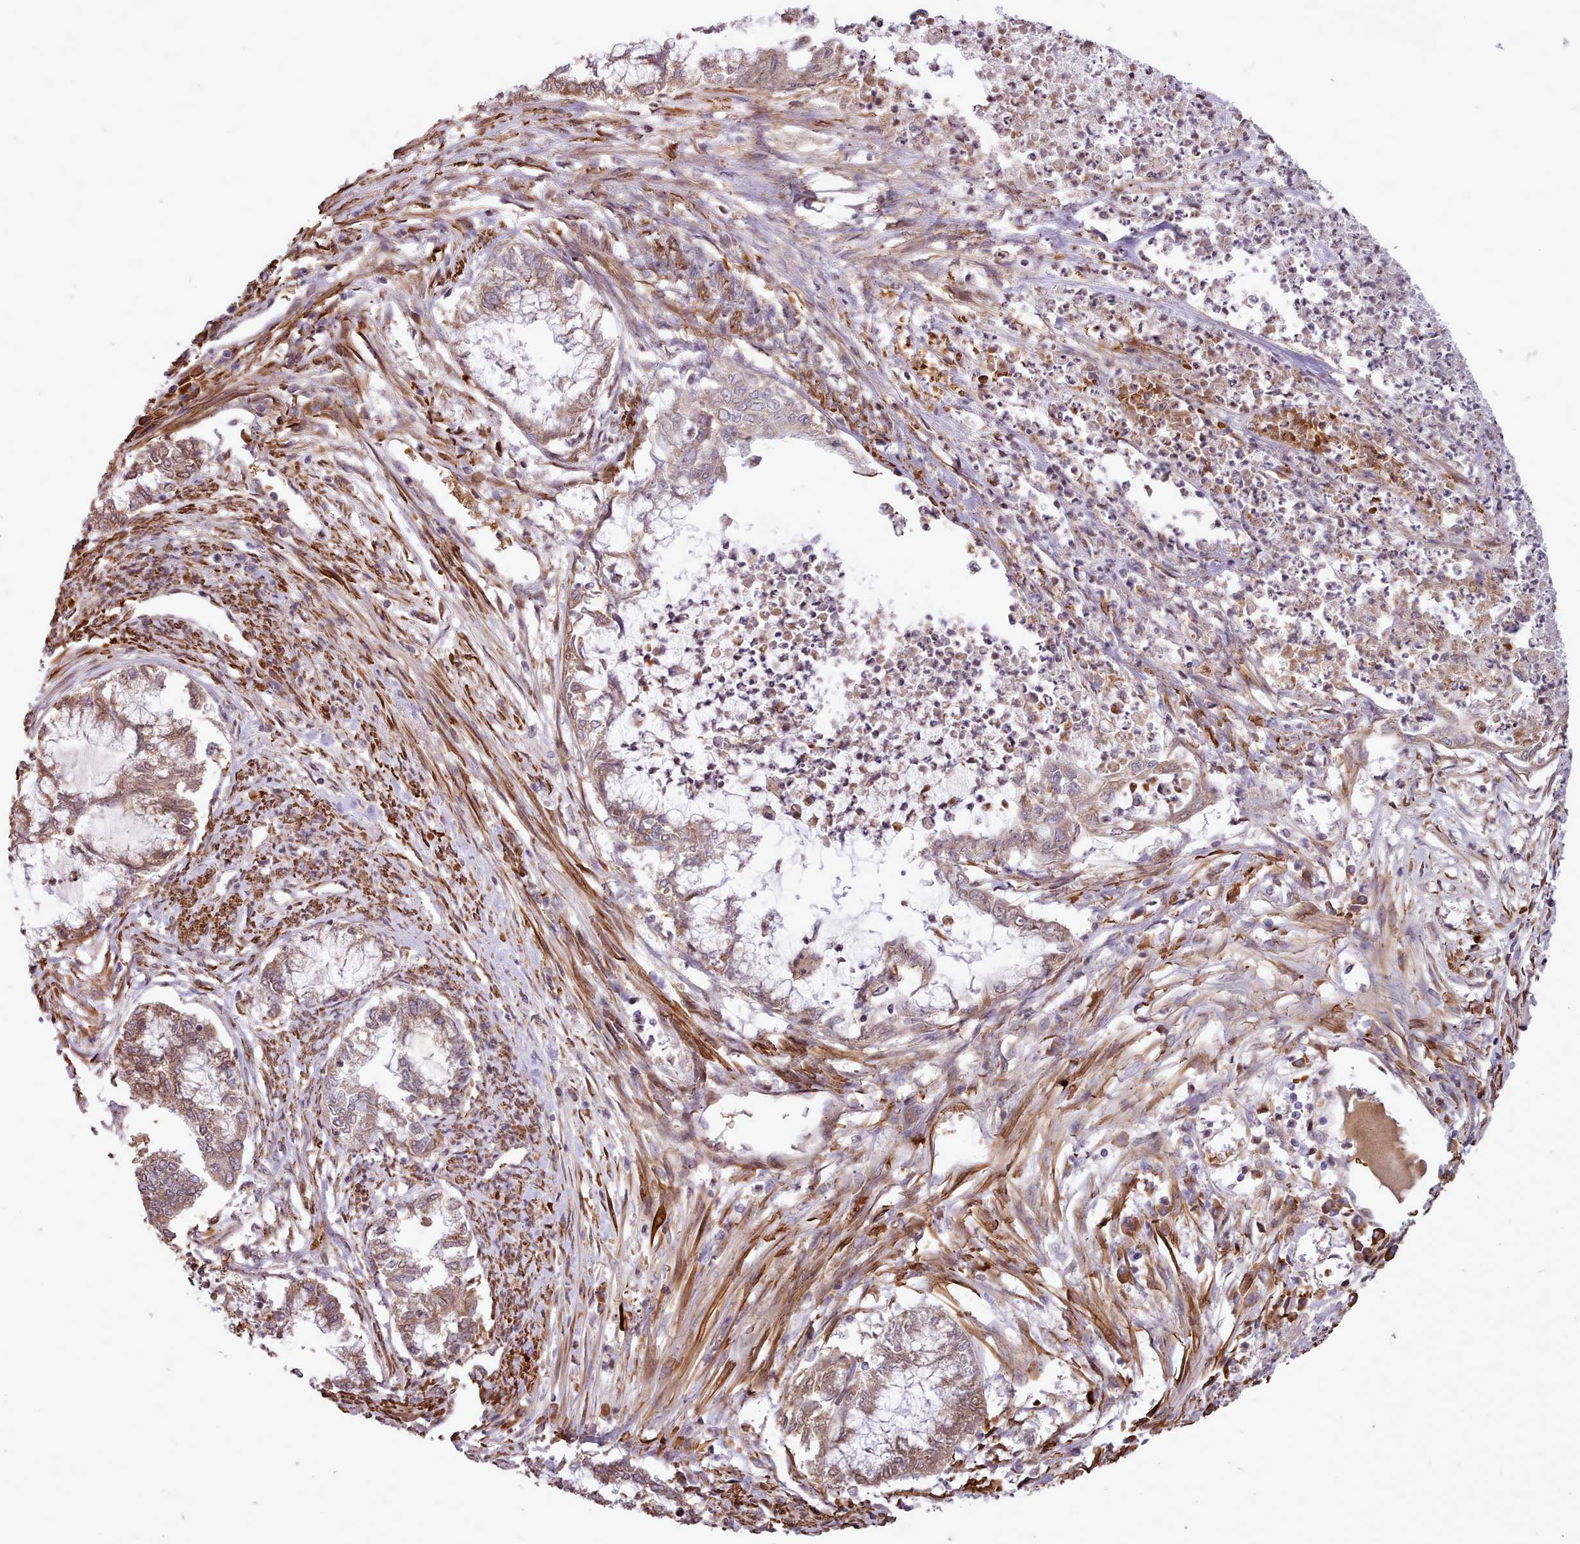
{"staining": {"intensity": "moderate", "quantity": ">75%", "location": "cytoplasmic/membranous"}, "tissue": "endometrial cancer", "cell_type": "Tumor cells", "image_type": "cancer", "snomed": [{"axis": "morphology", "description": "Adenocarcinoma, NOS"}, {"axis": "topography", "description": "Endometrium"}], "caption": "Adenocarcinoma (endometrial) was stained to show a protein in brown. There is medium levels of moderate cytoplasmic/membranous staining in approximately >75% of tumor cells.", "gene": "CABP1", "patient": {"sex": "female", "age": 79}}